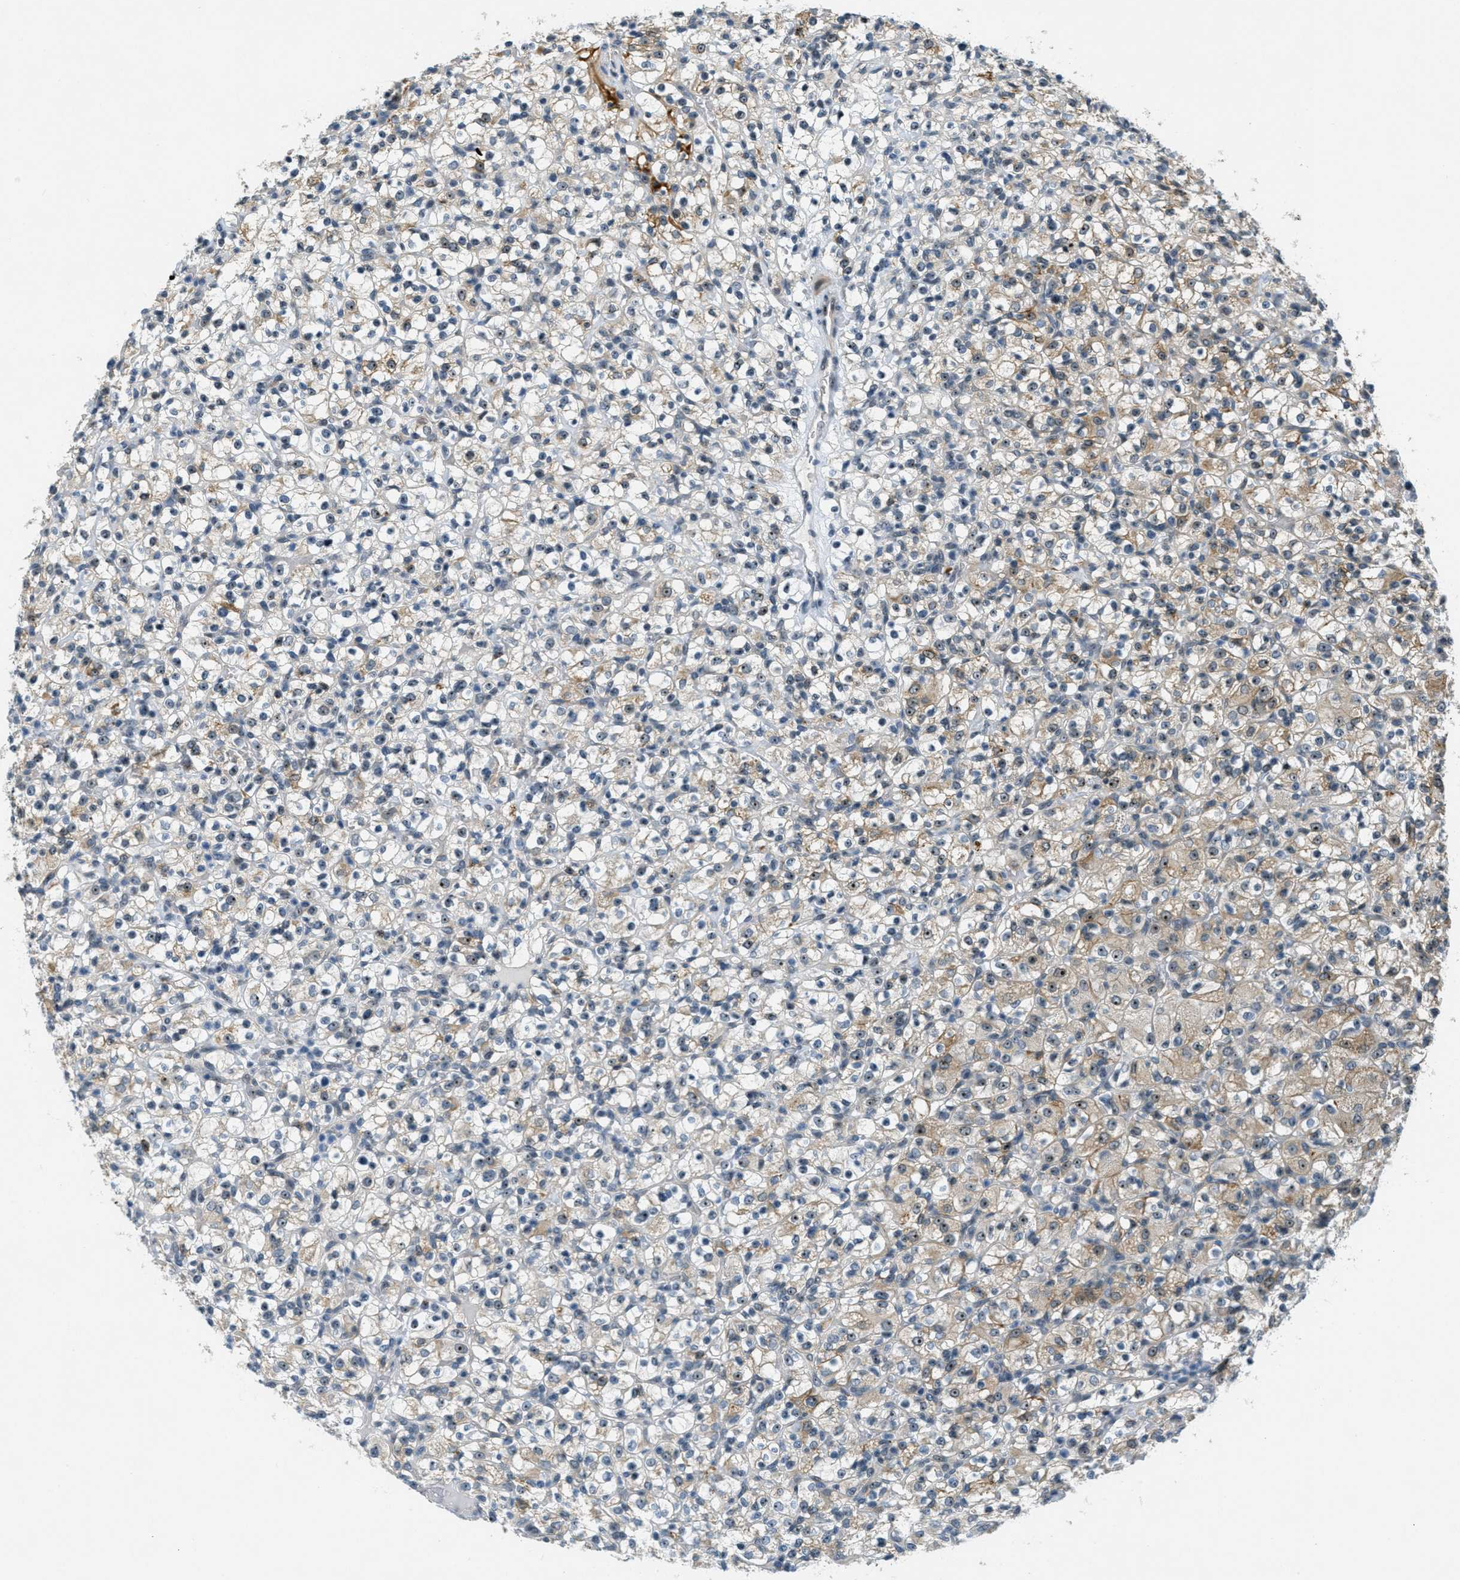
{"staining": {"intensity": "weak", "quantity": "25%-75%", "location": "cytoplasmic/membranous,nuclear"}, "tissue": "renal cancer", "cell_type": "Tumor cells", "image_type": "cancer", "snomed": [{"axis": "morphology", "description": "Normal tissue, NOS"}, {"axis": "morphology", "description": "Adenocarcinoma, NOS"}, {"axis": "topography", "description": "Kidney"}], "caption": "Weak cytoplasmic/membranous and nuclear staining for a protein is seen in approximately 25%-75% of tumor cells of renal cancer using IHC.", "gene": "DDX47", "patient": {"sex": "female", "age": 72}}